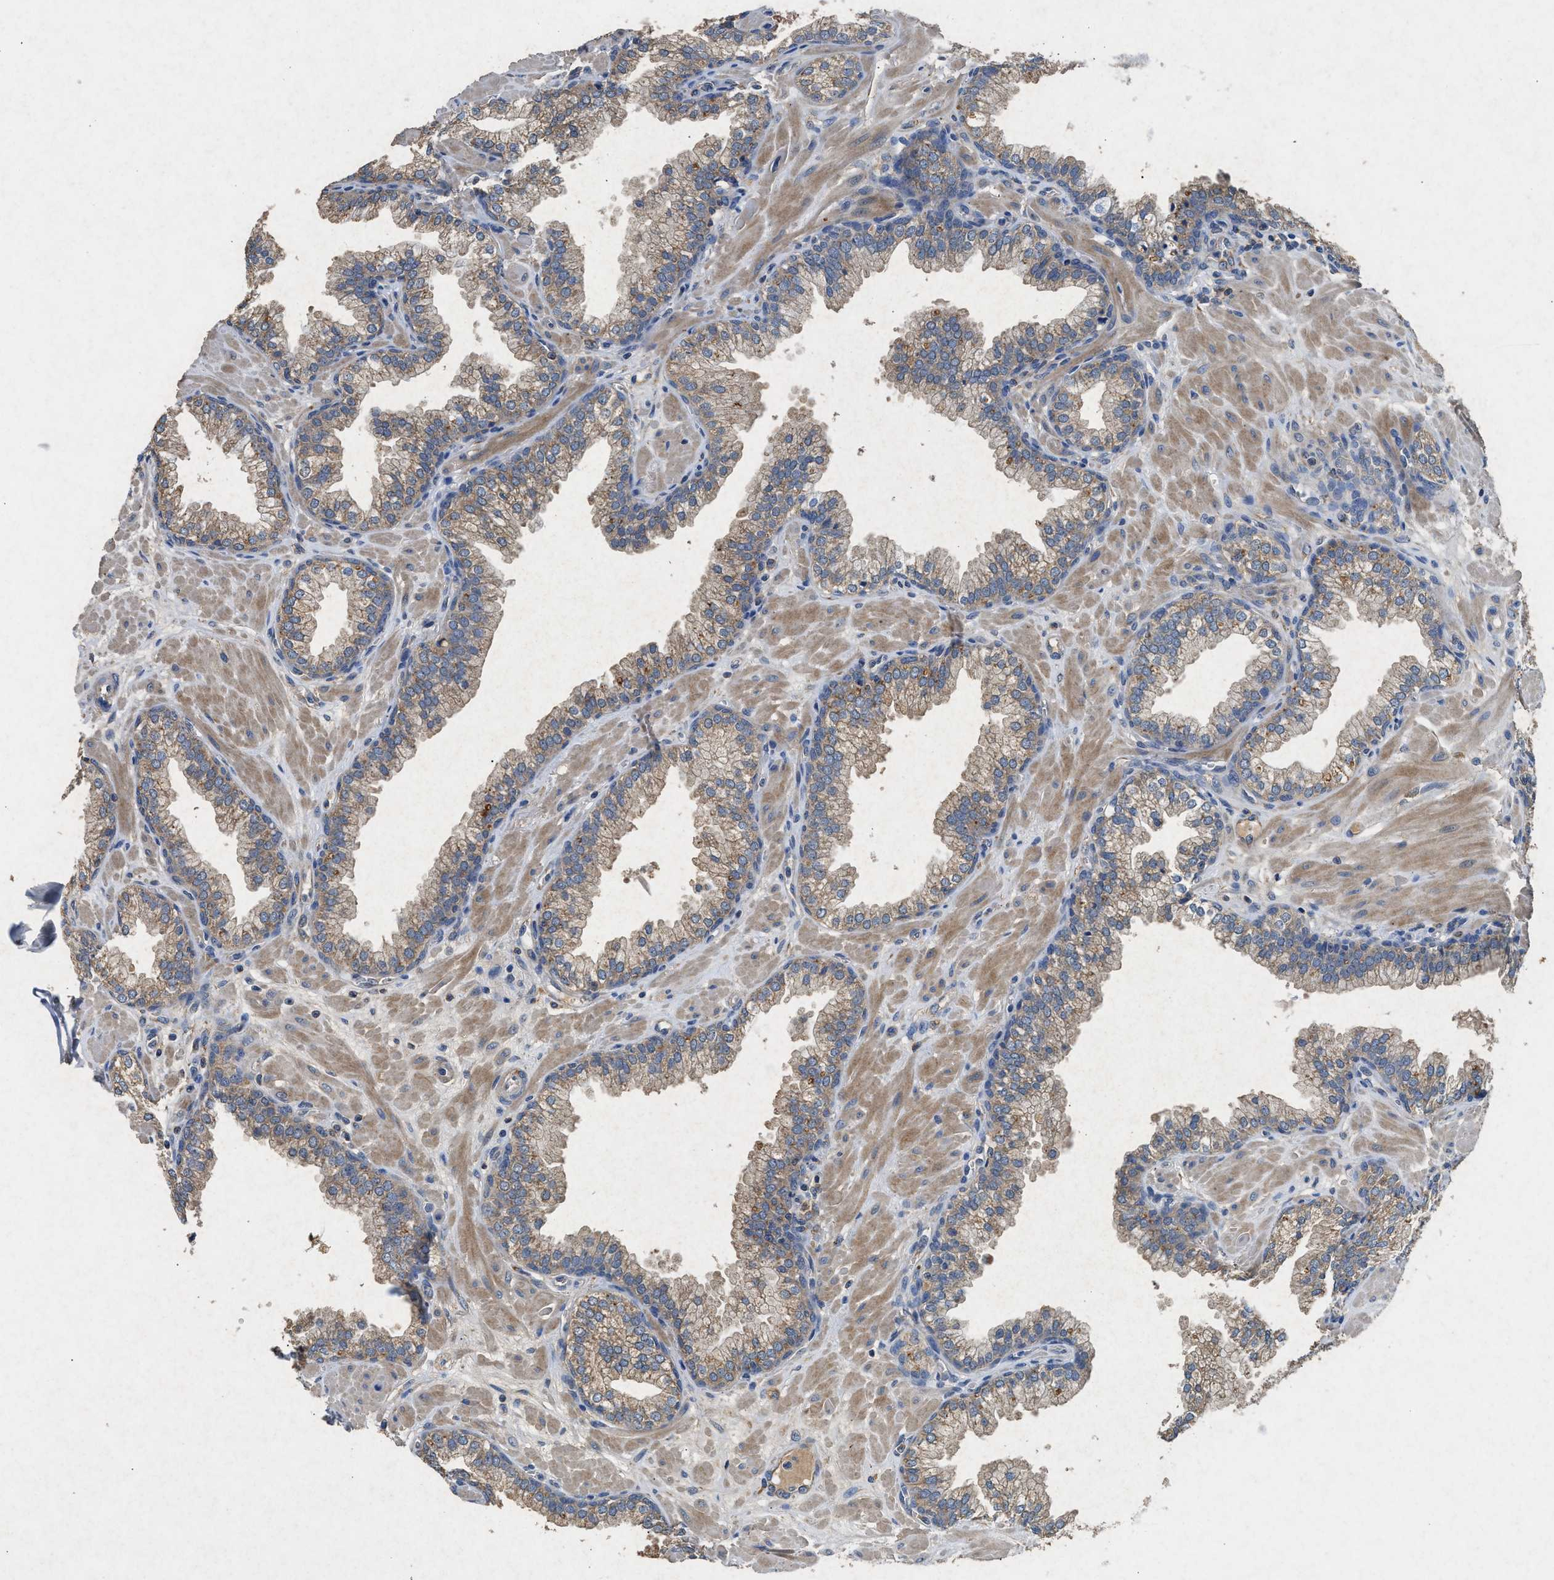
{"staining": {"intensity": "strong", "quantity": ">75%", "location": "cytoplasmic/membranous"}, "tissue": "prostate", "cell_type": "Glandular cells", "image_type": "normal", "snomed": [{"axis": "morphology", "description": "Normal tissue, NOS"}, {"axis": "morphology", "description": "Urothelial carcinoma, Low grade"}, {"axis": "topography", "description": "Urinary bladder"}, {"axis": "topography", "description": "Prostate"}], "caption": "A high-resolution micrograph shows immunohistochemistry staining of normal prostate, which reveals strong cytoplasmic/membranous expression in about >75% of glandular cells.", "gene": "CDK15", "patient": {"sex": "male", "age": 60}}